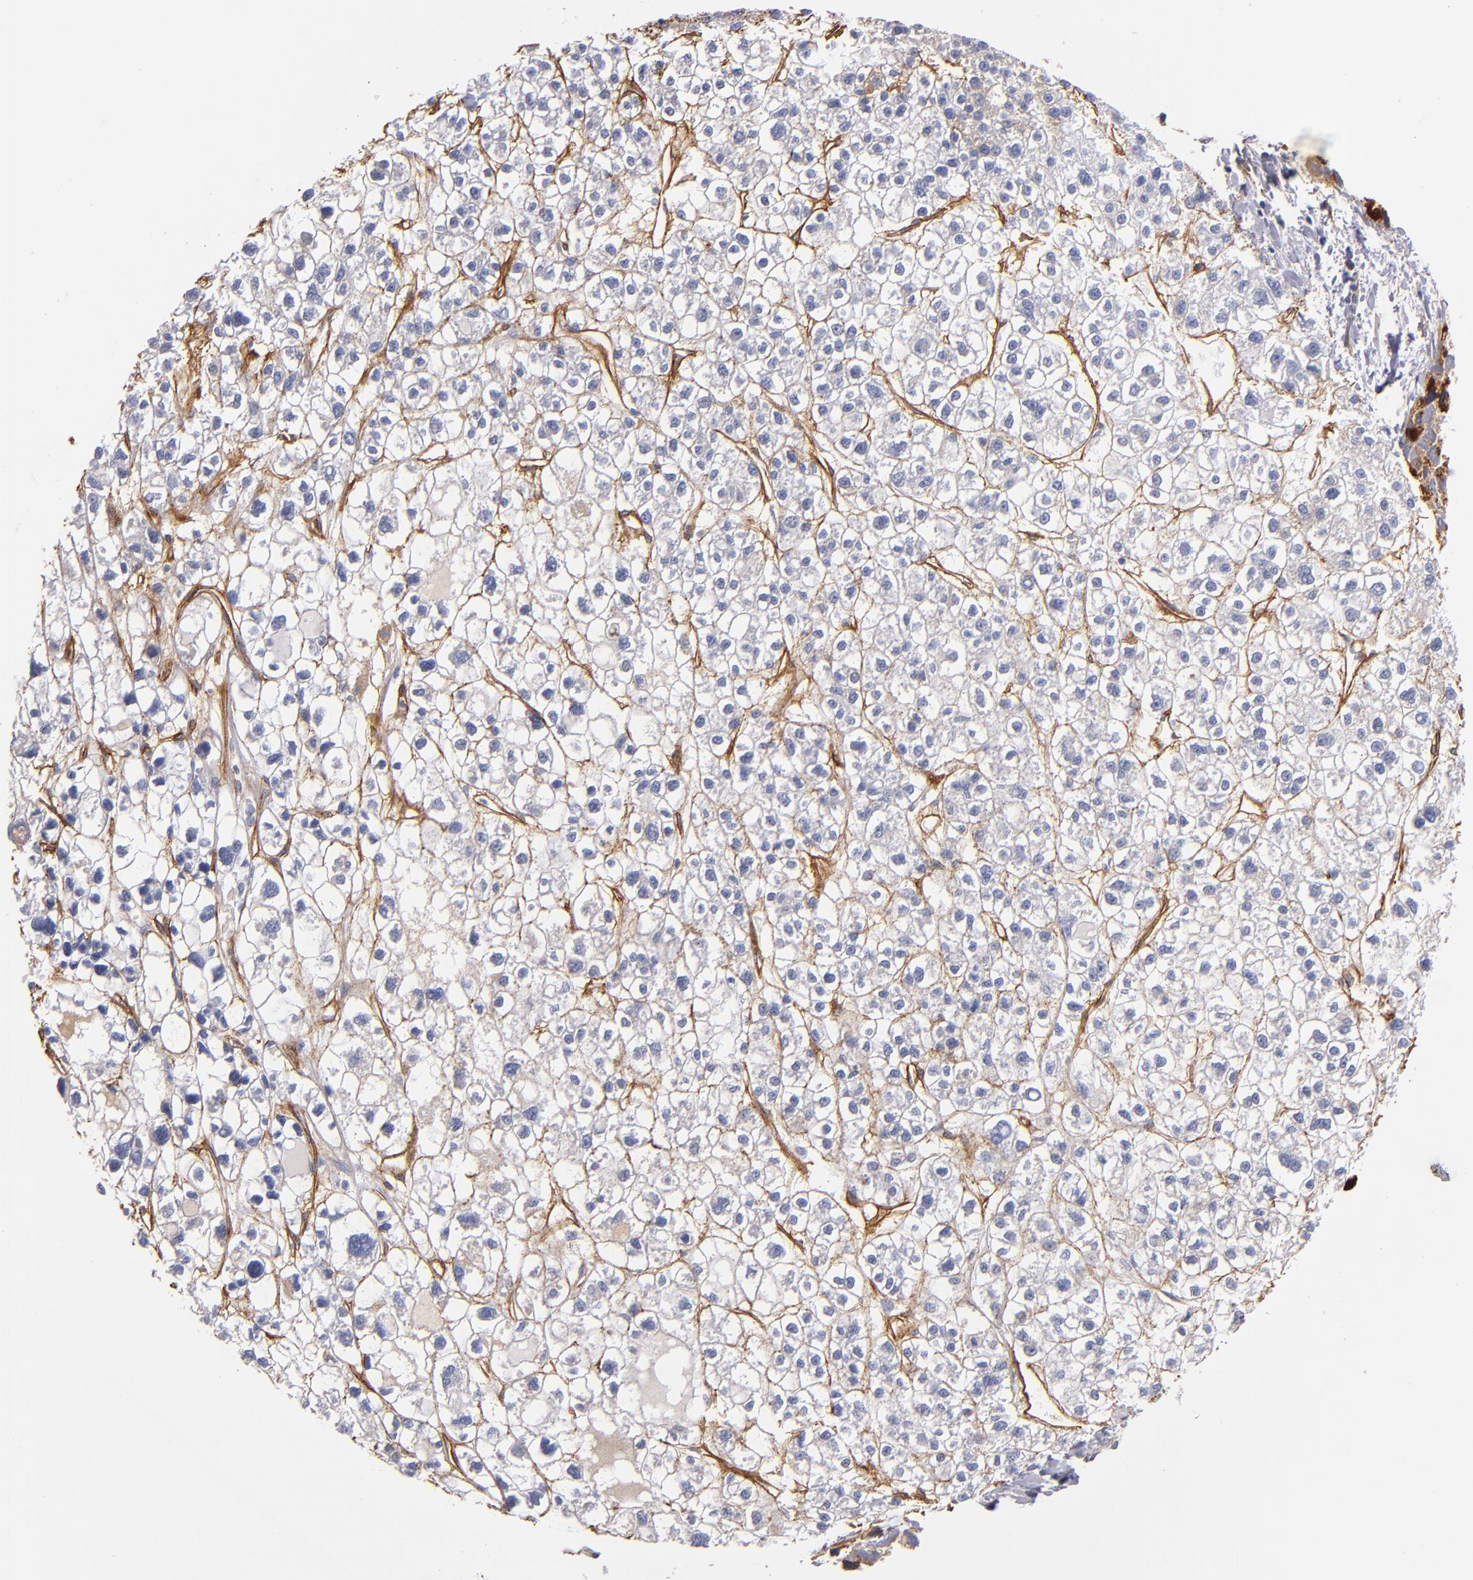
{"staining": {"intensity": "weak", "quantity": "<25%", "location": "cytoplasmic/membranous"}, "tissue": "liver cancer", "cell_type": "Tumor cells", "image_type": "cancer", "snomed": [{"axis": "morphology", "description": "Carcinoma, Hepatocellular, NOS"}, {"axis": "topography", "description": "Liver"}], "caption": "Human liver hepatocellular carcinoma stained for a protein using immunohistochemistry (IHC) shows no positivity in tumor cells.", "gene": "LAMC1", "patient": {"sex": "female", "age": 85}}